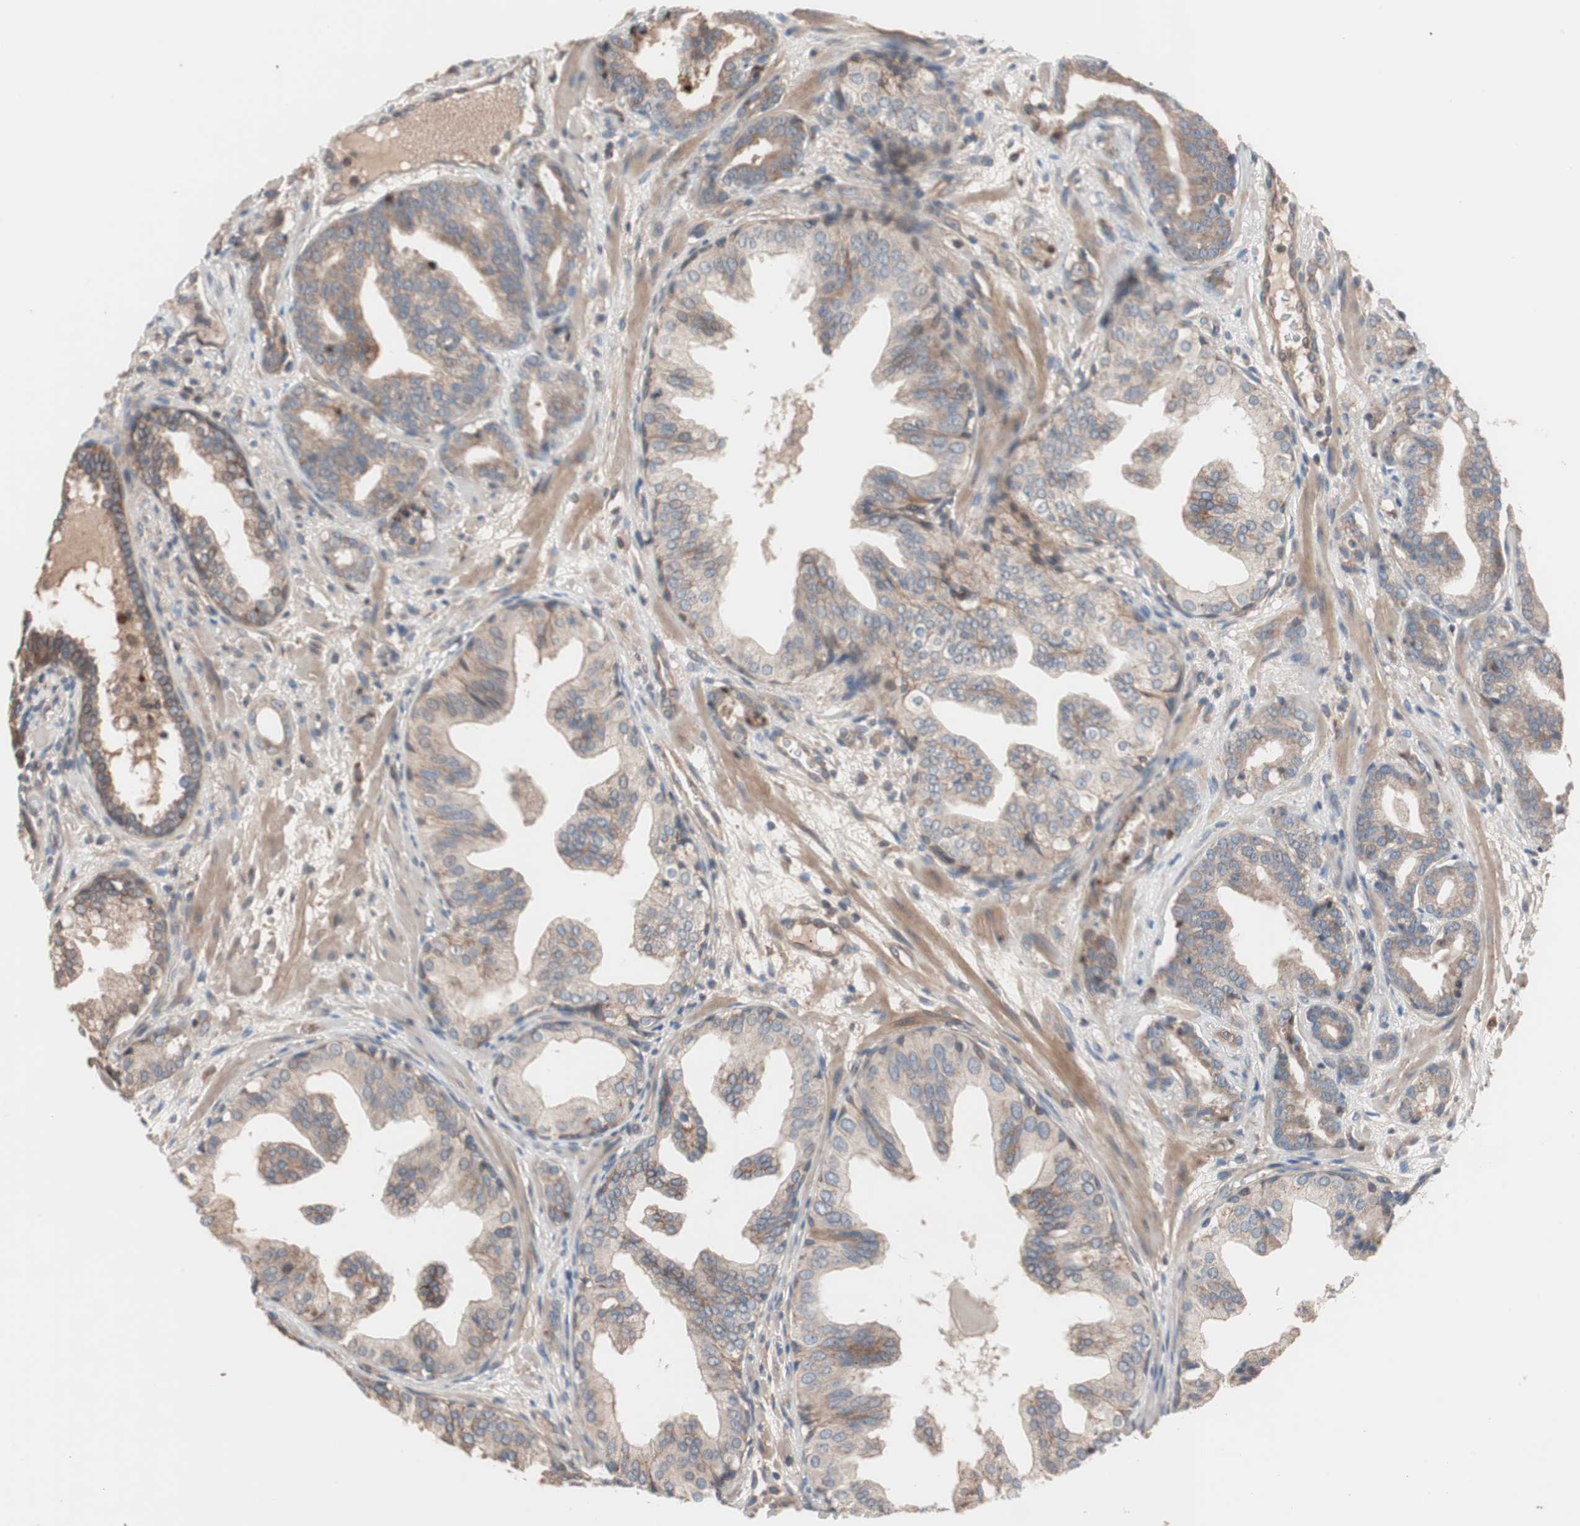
{"staining": {"intensity": "moderate", "quantity": ">75%", "location": "cytoplasmic/membranous"}, "tissue": "prostate cancer", "cell_type": "Tumor cells", "image_type": "cancer", "snomed": [{"axis": "morphology", "description": "Adenocarcinoma, Low grade"}, {"axis": "topography", "description": "Prostate"}], "caption": "DAB immunohistochemical staining of prostate low-grade adenocarcinoma displays moderate cytoplasmic/membranous protein expression in approximately >75% of tumor cells. The staining was performed using DAB (3,3'-diaminobenzidine) to visualize the protein expression in brown, while the nuclei were stained in blue with hematoxylin (Magnification: 20x).", "gene": "SDC4", "patient": {"sex": "male", "age": 63}}